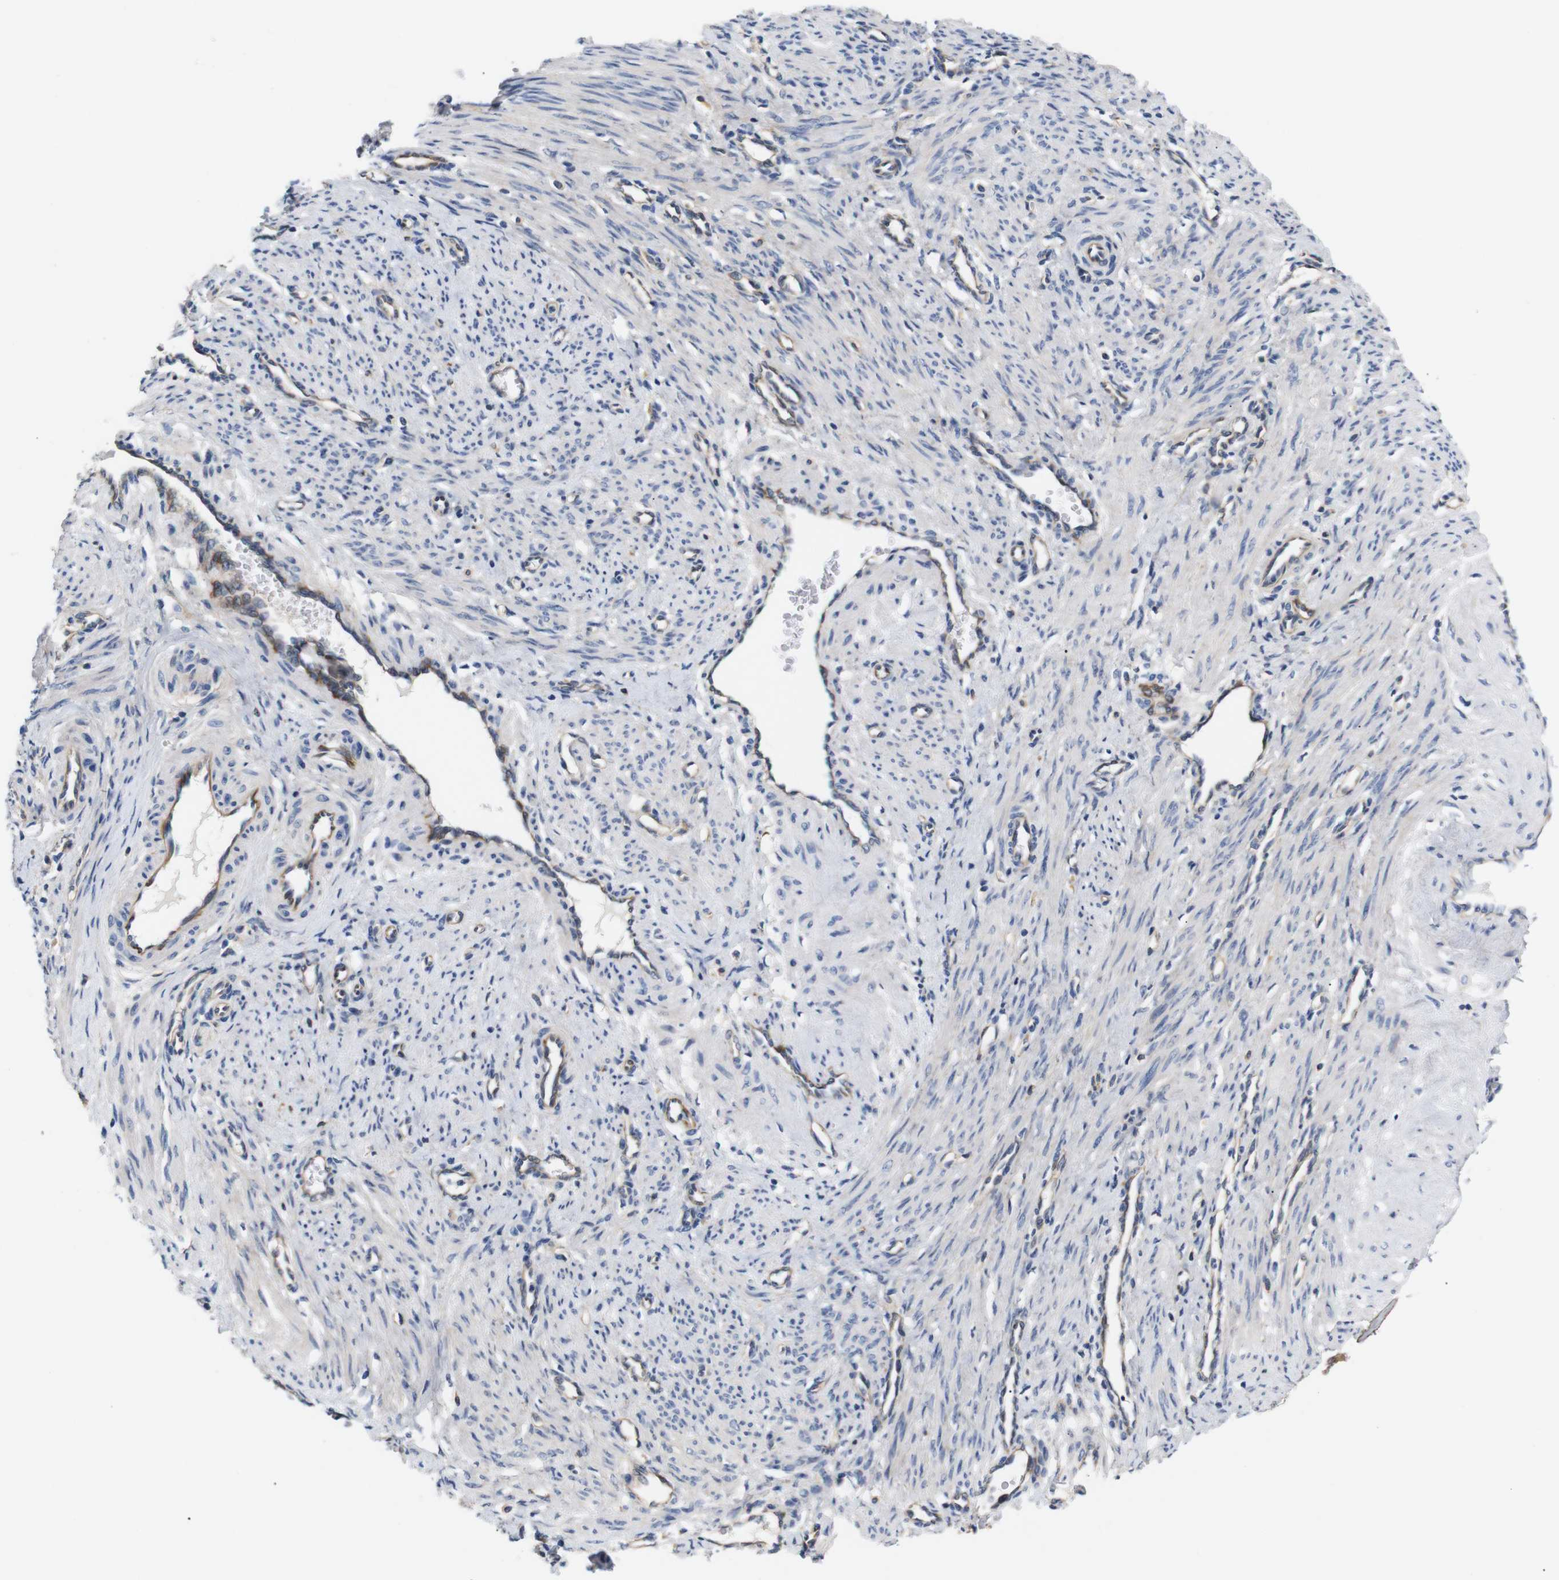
{"staining": {"intensity": "negative", "quantity": "none", "location": "none"}, "tissue": "smooth muscle", "cell_type": "Smooth muscle cells", "image_type": "normal", "snomed": [{"axis": "morphology", "description": "Normal tissue, NOS"}, {"axis": "topography", "description": "Endometrium"}], "caption": "Immunohistochemistry micrograph of unremarkable human smooth muscle stained for a protein (brown), which exhibits no positivity in smooth muscle cells.", "gene": "UBE2G2", "patient": {"sex": "female", "age": 33}}